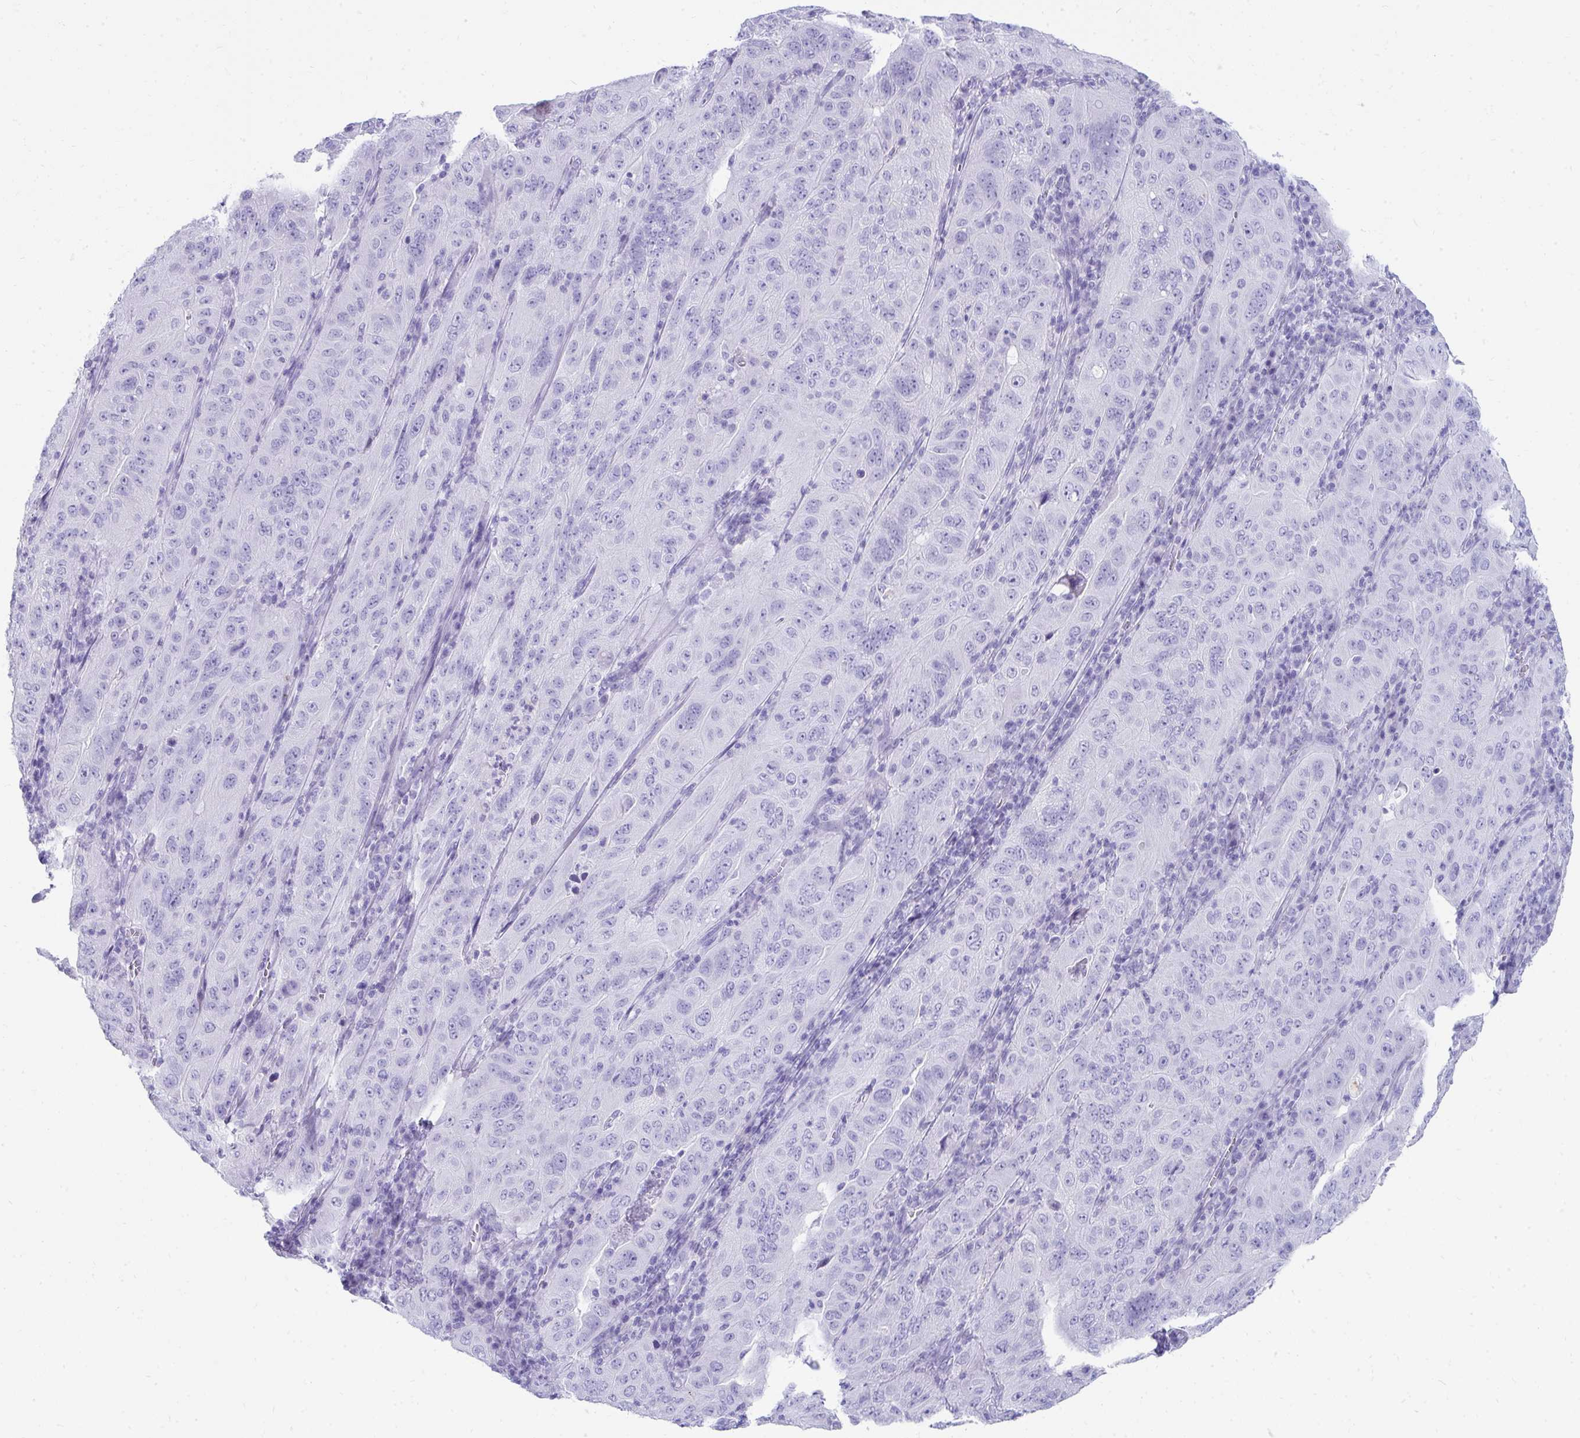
{"staining": {"intensity": "negative", "quantity": "none", "location": "none"}, "tissue": "pancreatic cancer", "cell_type": "Tumor cells", "image_type": "cancer", "snomed": [{"axis": "morphology", "description": "Adenocarcinoma, NOS"}, {"axis": "topography", "description": "Pancreas"}], "caption": "Protein analysis of pancreatic cancer (adenocarcinoma) reveals no significant expression in tumor cells.", "gene": "SEC14L3", "patient": {"sex": "male", "age": 63}}